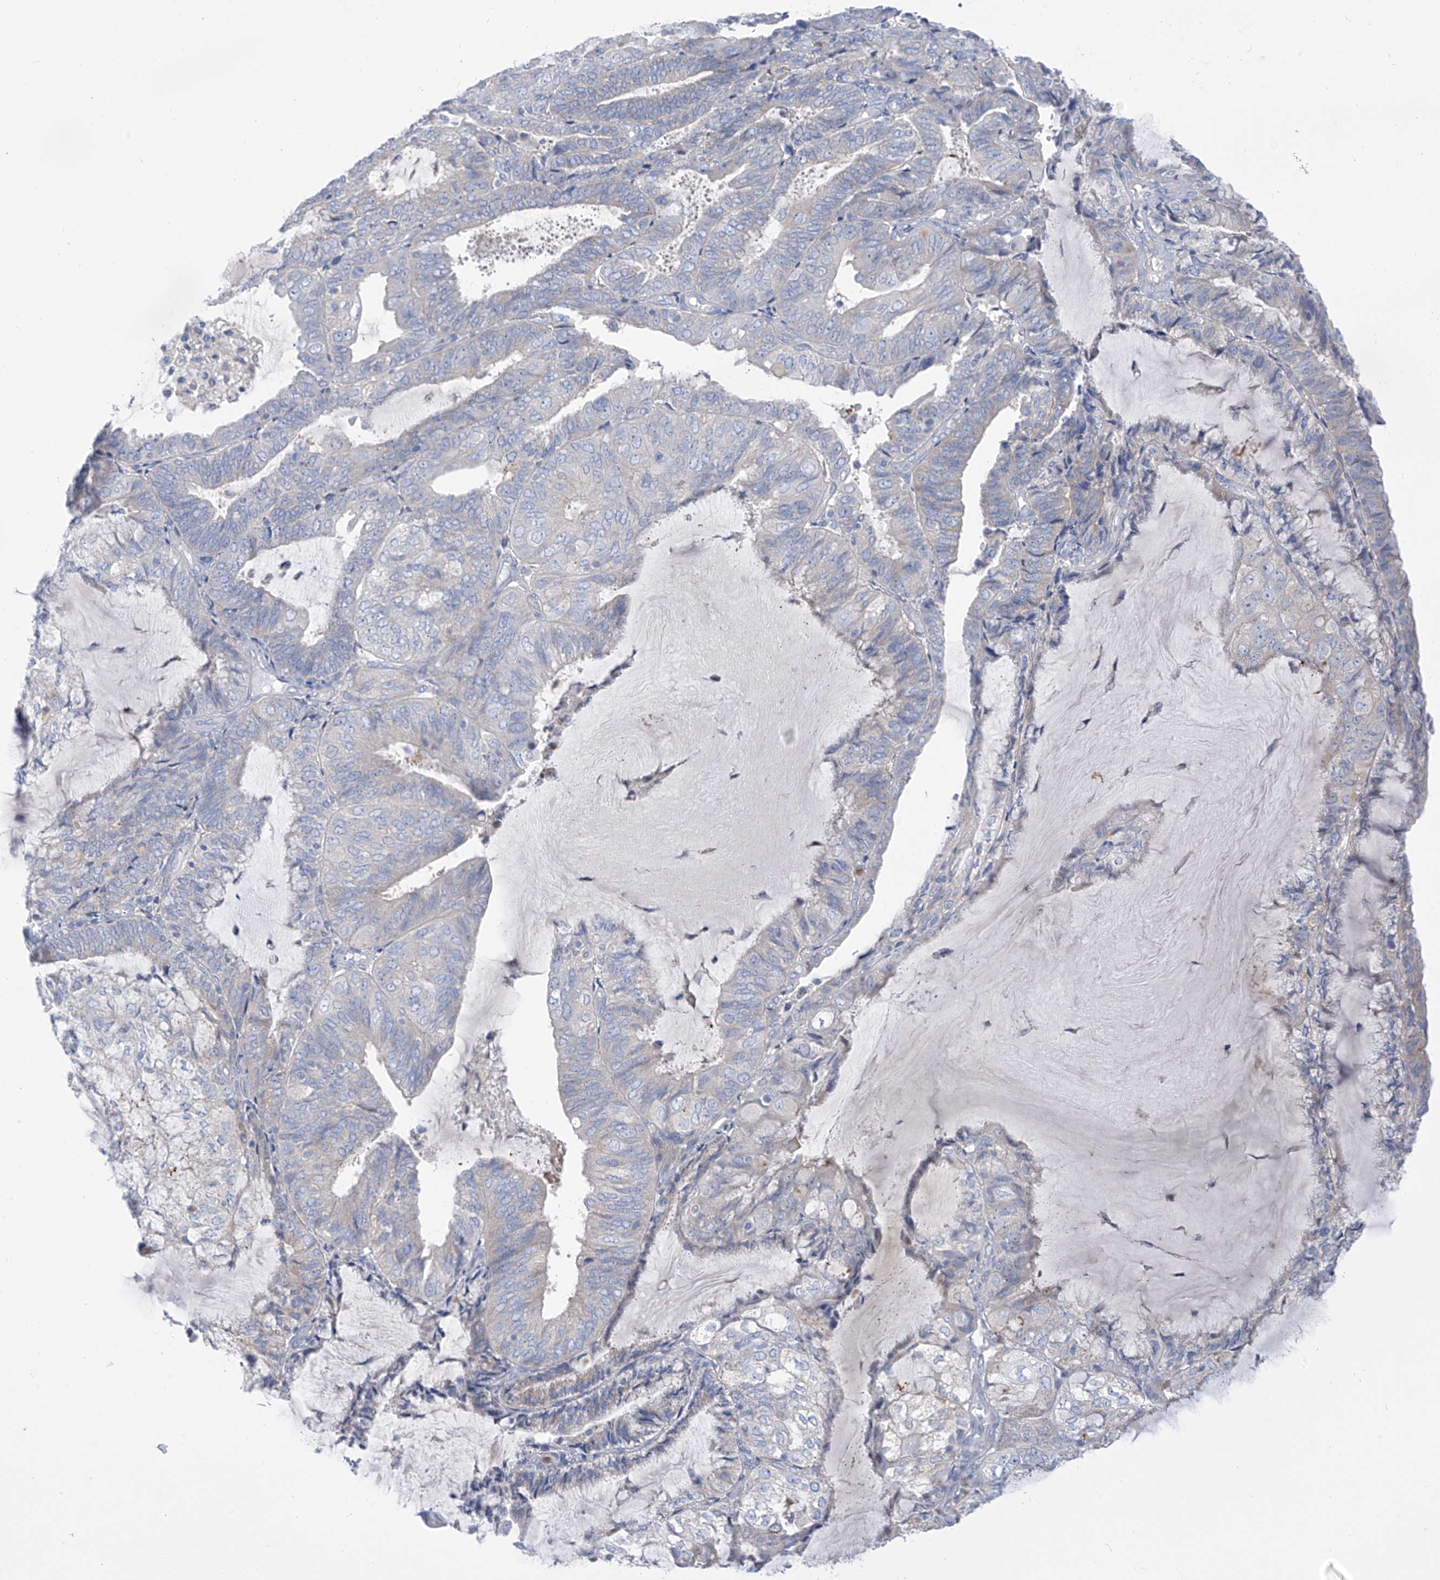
{"staining": {"intensity": "negative", "quantity": "none", "location": "none"}, "tissue": "endometrial cancer", "cell_type": "Tumor cells", "image_type": "cancer", "snomed": [{"axis": "morphology", "description": "Adenocarcinoma, NOS"}, {"axis": "topography", "description": "Endometrium"}], "caption": "Tumor cells show no significant protein staining in adenocarcinoma (endometrial).", "gene": "FABP2", "patient": {"sex": "female", "age": 81}}